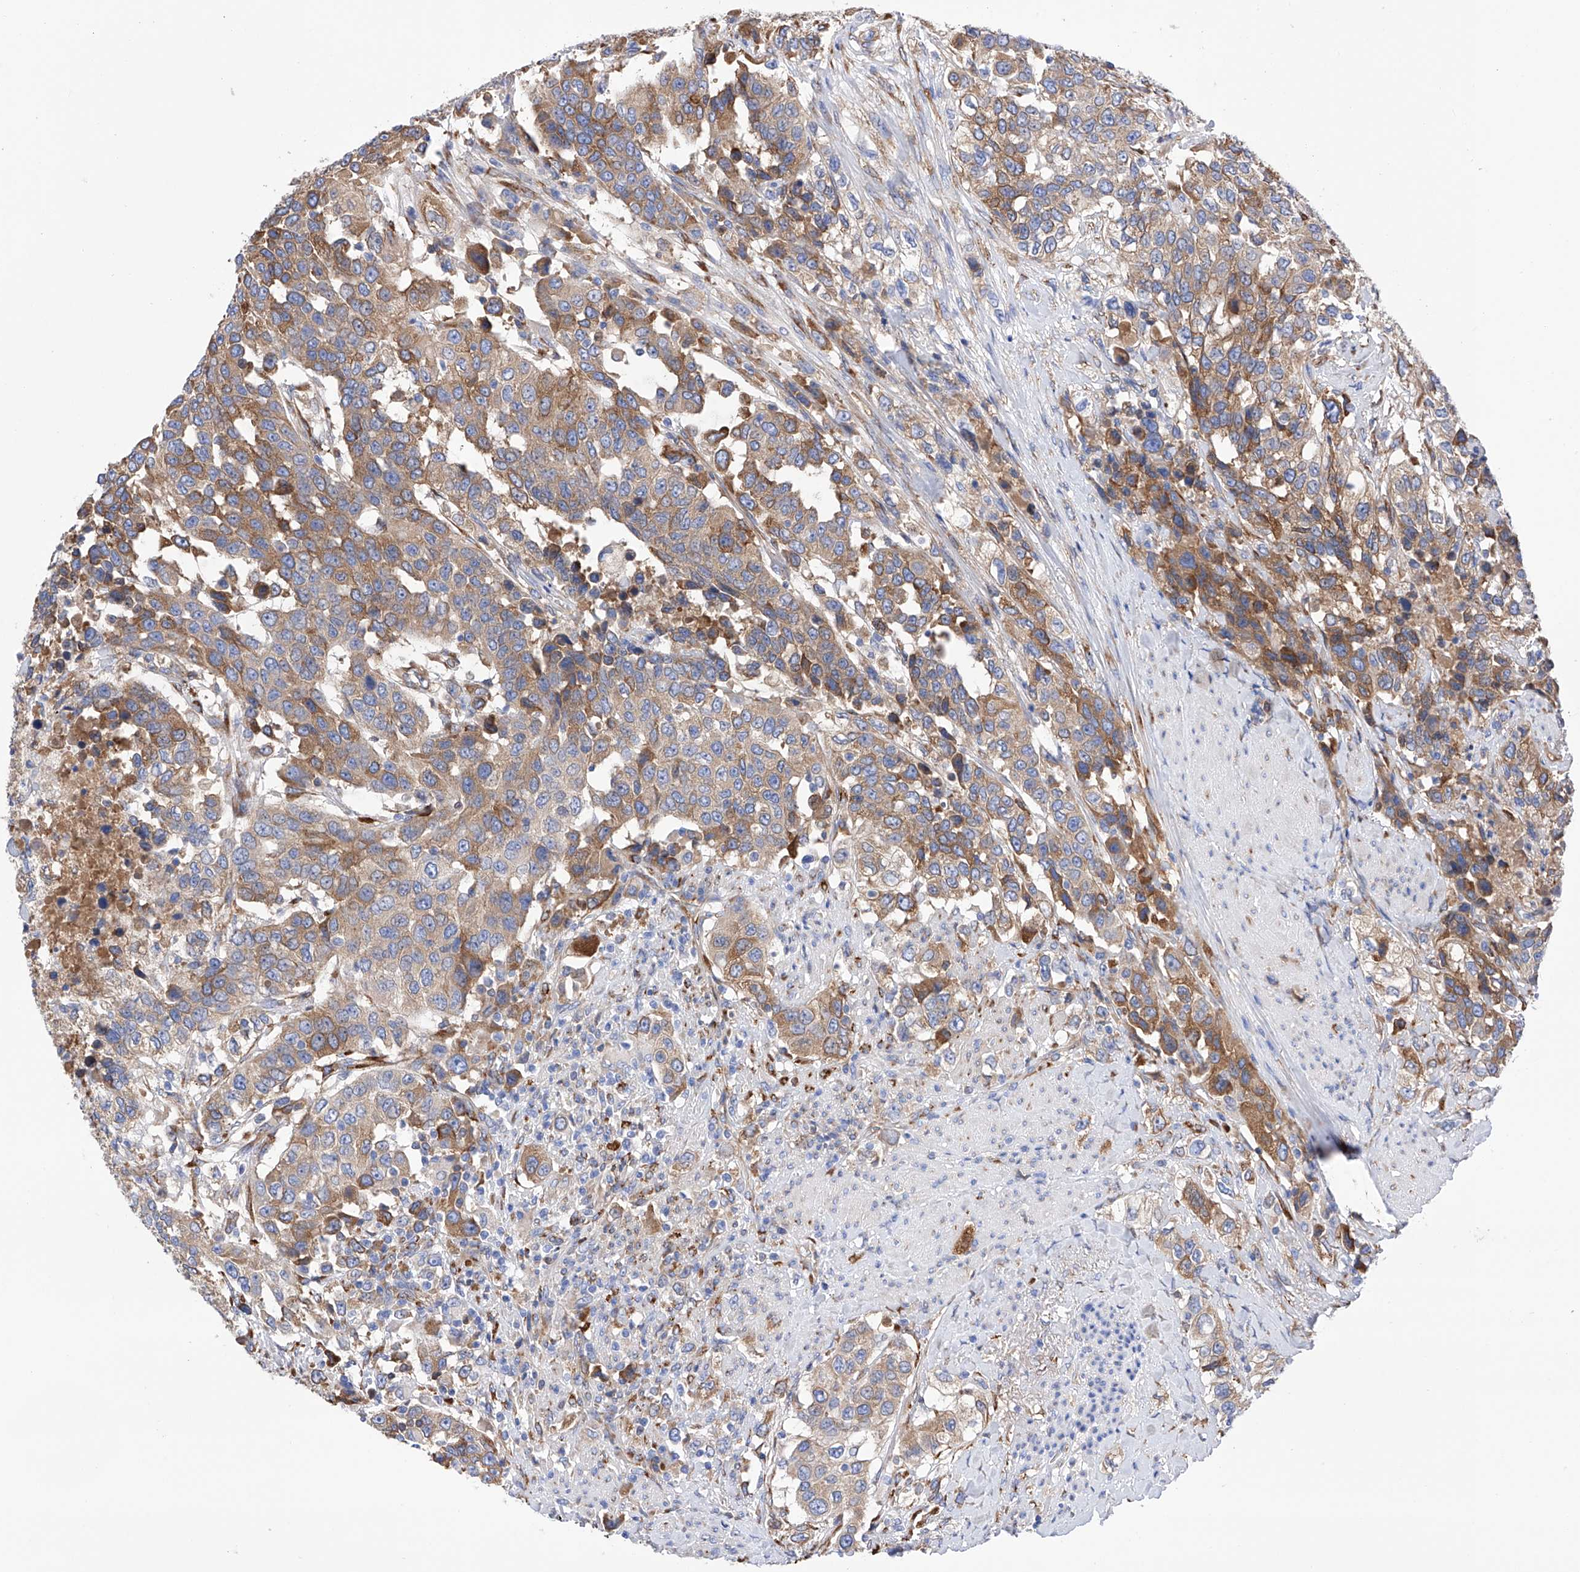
{"staining": {"intensity": "moderate", "quantity": "25%-75%", "location": "cytoplasmic/membranous"}, "tissue": "urothelial cancer", "cell_type": "Tumor cells", "image_type": "cancer", "snomed": [{"axis": "morphology", "description": "Urothelial carcinoma, High grade"}, {"axis": "topography", "description": "Urinary bladder"}], "caption": "Urothelial cancer stained for a protein (brown) displays moderate cytoplasmic/membranous positive positivity in about 25%-75% of tumor cells.", "gene": "PDIA5", "patient": {"sex": "female", "age": 80}}